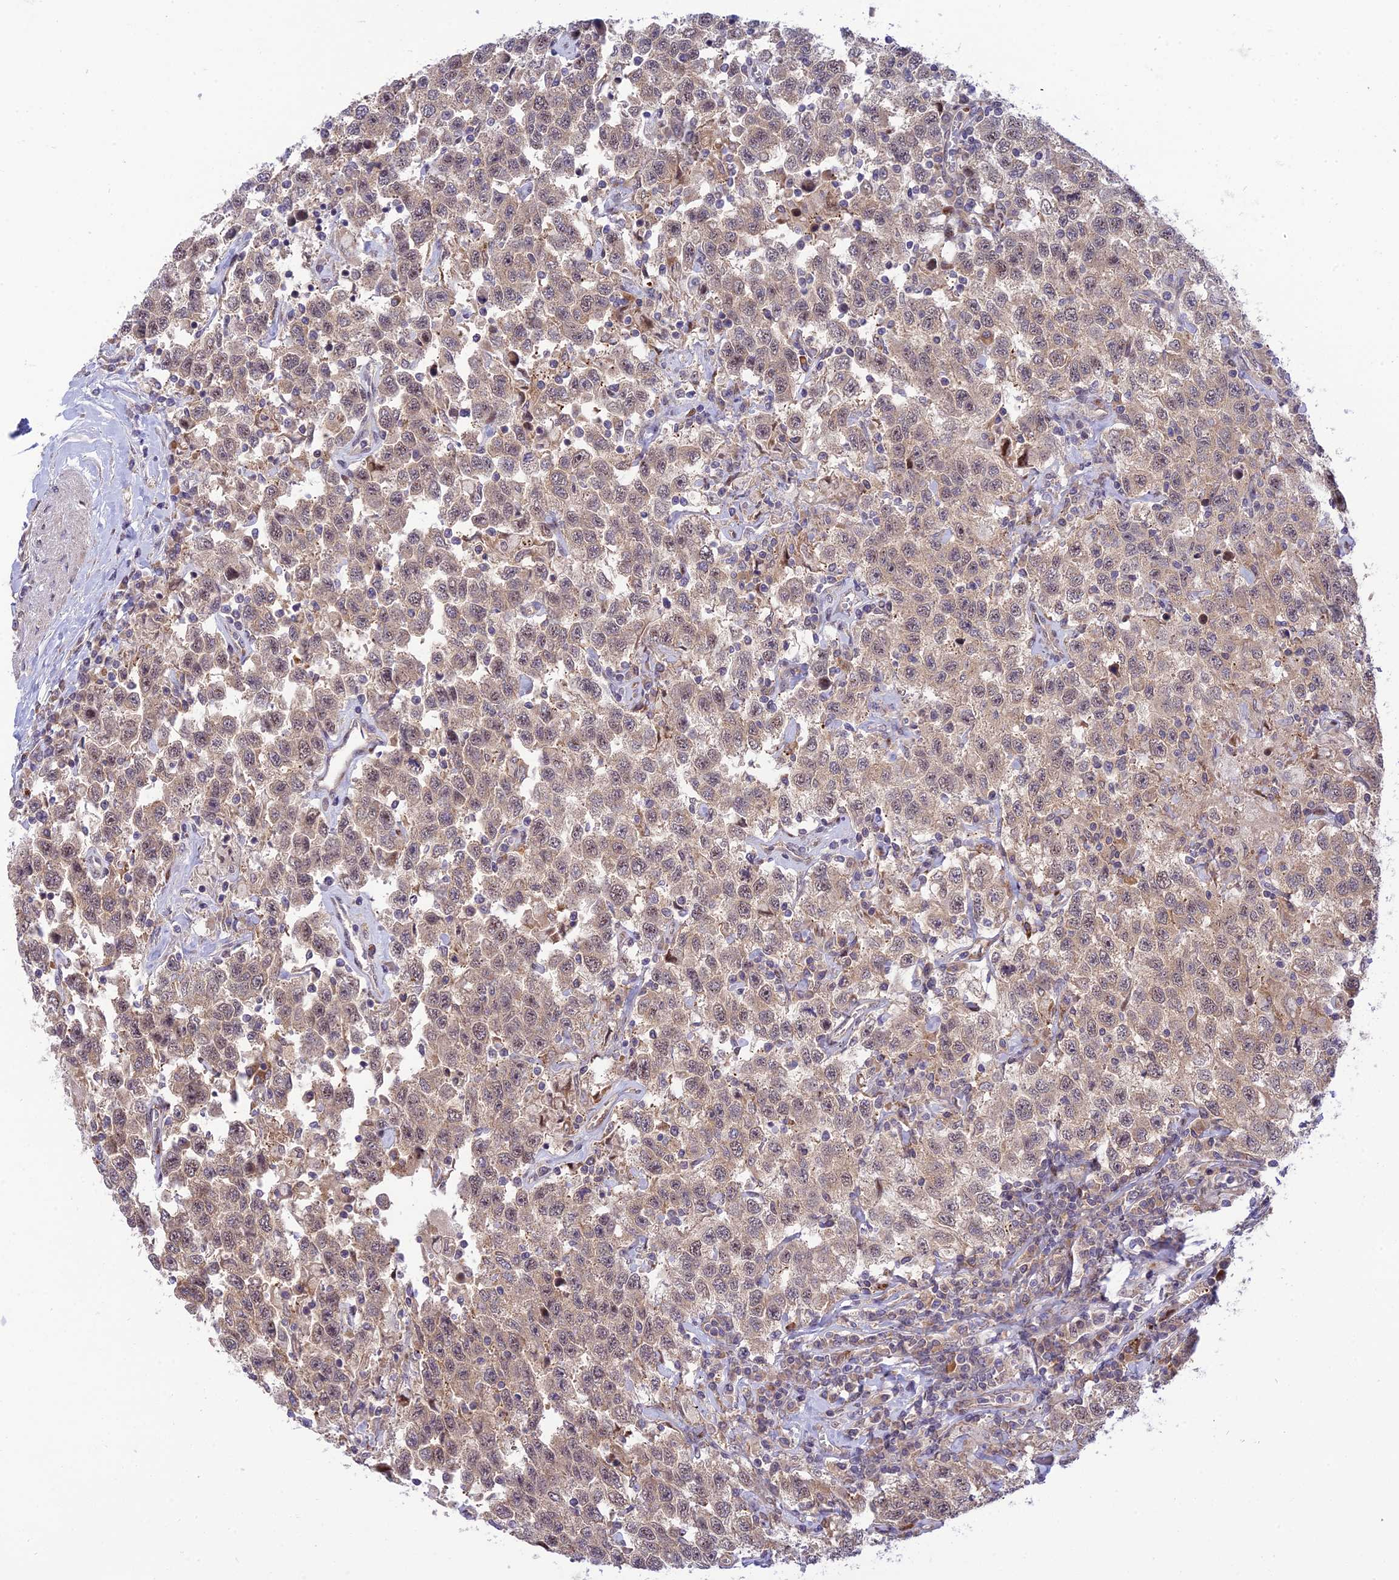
{"staining": {"intensity": "weak", "quantity": ">75%", "location": "cytoplasmic/membranous,nuclear"}, "tissue": "testis cancer", "cell_type": "Tumor cells", "image_type": "cancer", "snomed": [{"axis": "morphology", "description": "Seminoma, NOS"}, {"axis": "topography", "description": "Testis"}], "caption": "Seminoma (testis) stained for a protein displays weak cytoplasmic/membranous and nuclear positivity in tumor cells.", "gene": "ZNF584", "patient": {"sex": "male", "age": 41}}